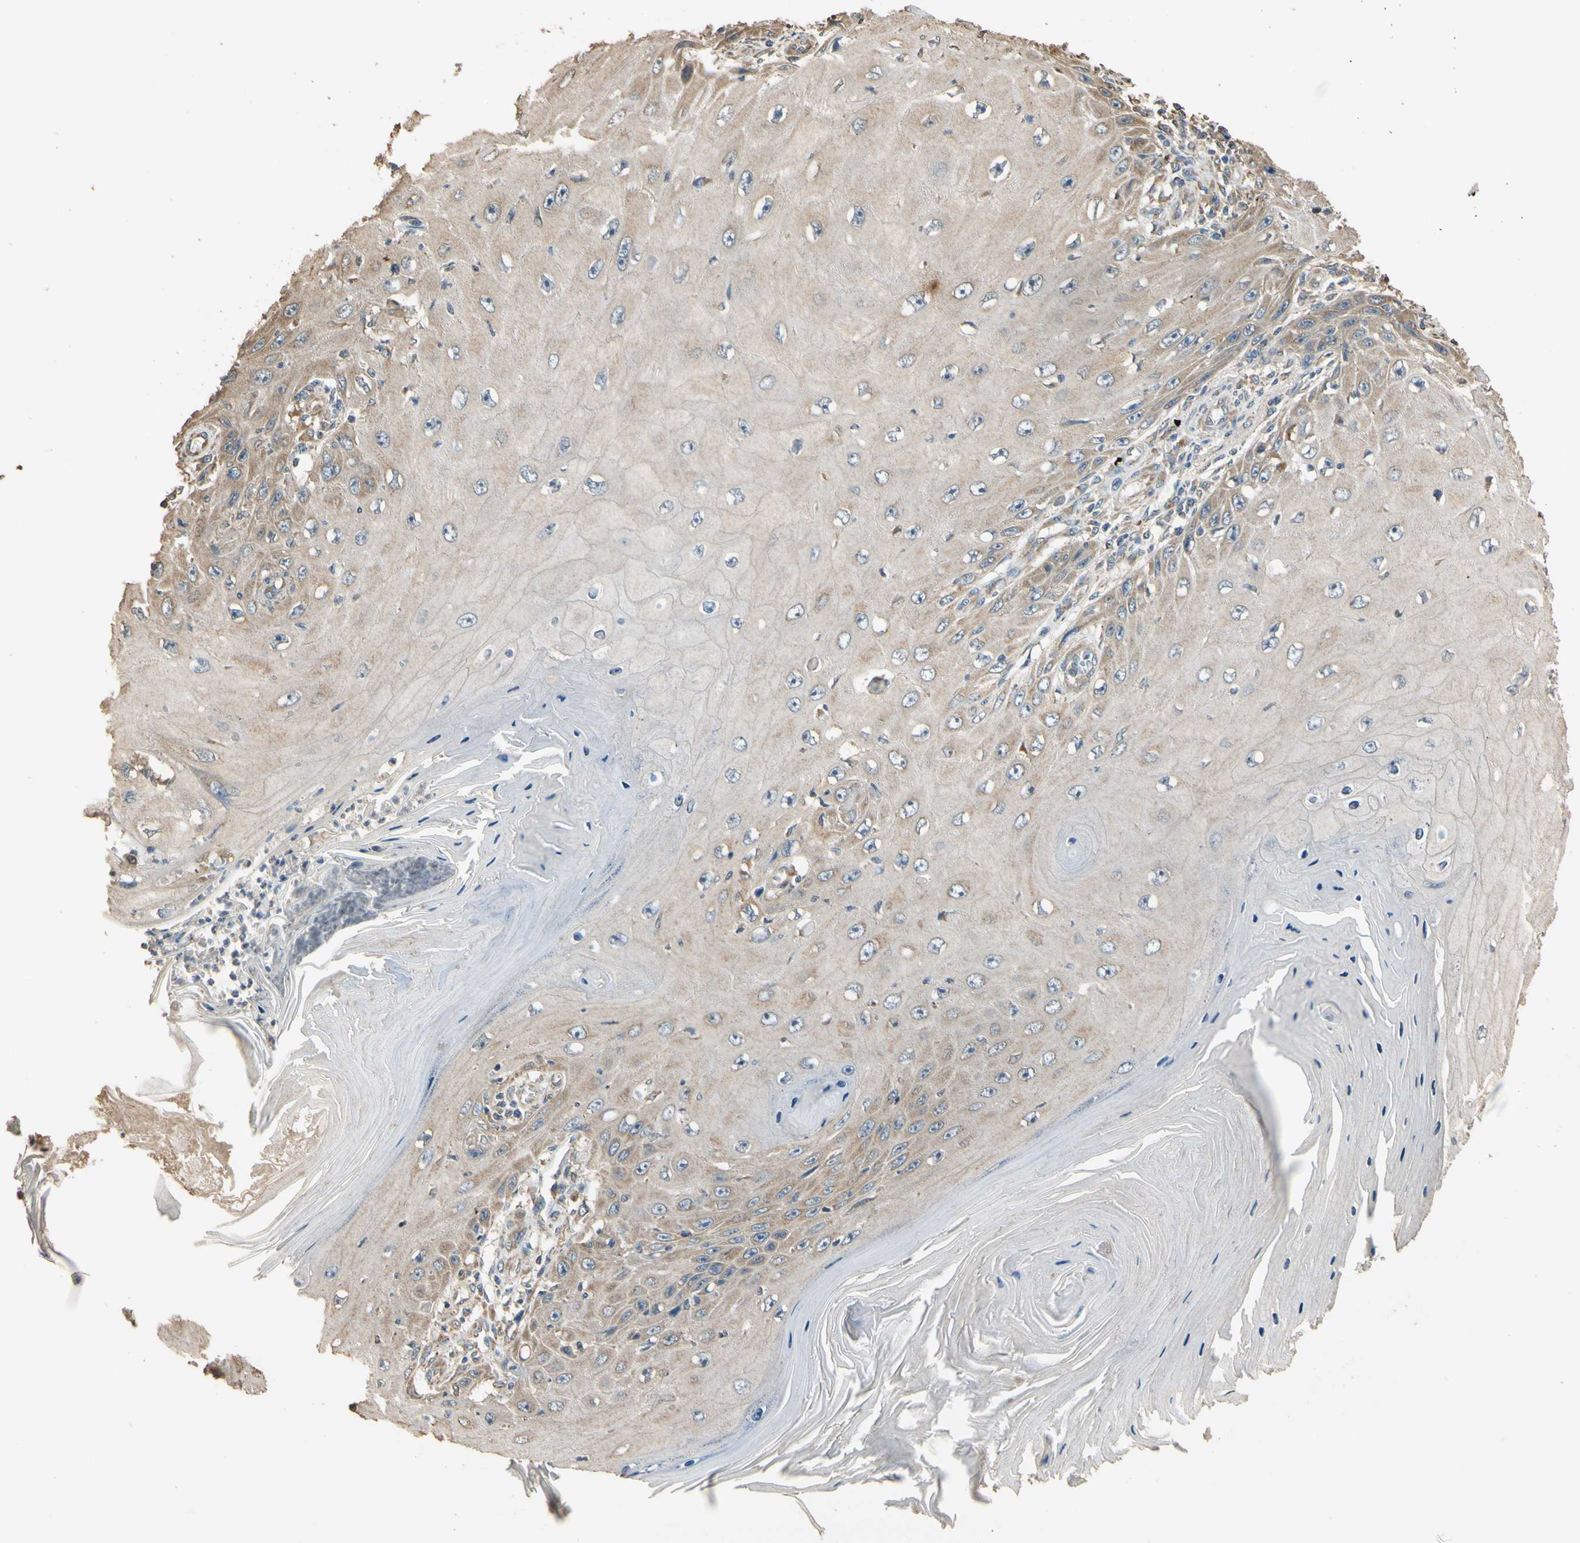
{"staining": {"intensity": "moderate", "quantity": "25%-75%", "location": "cytoplasmic/membranous"}, "tissue": "skin cancer", "cell_type": "Tumor cells", "image_type": "cancer", "snomed": [{"axis": "morphology", "description": "Squamous cell carcinoma, NOS"}, {"axis": "topography", "description": "Skin"}], "caption": "Approximately 25%-75% of tumor cells in human skin cancer (squamous cell carcinoma) exhibit moderate cytoplasmic/membranous protein positivity as visualized by brown immunohistochemical staining.", "gene": "STX18", "patient": {"sex": "female", "age": 73}}